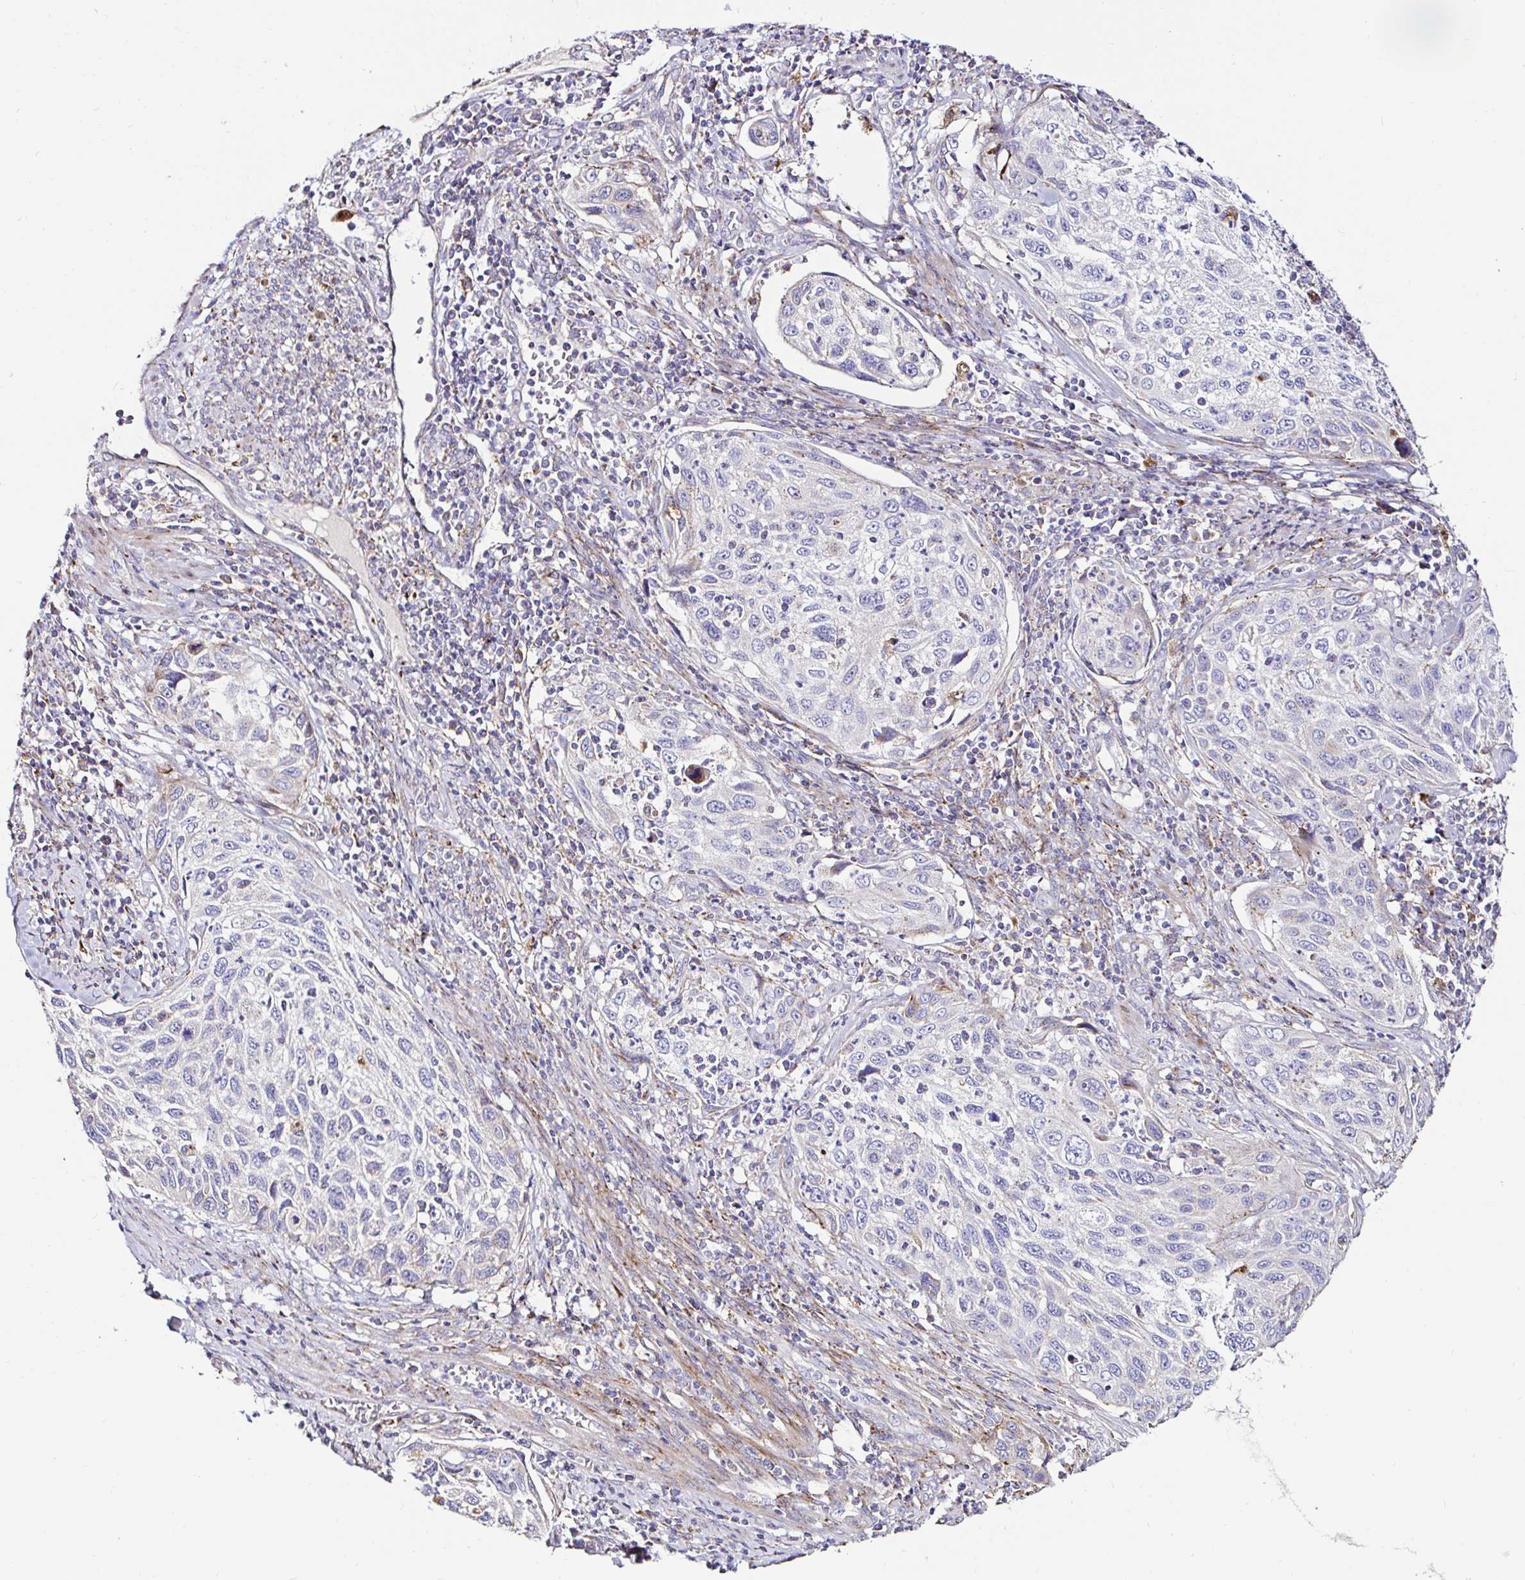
{"staining": {"intensity": "negative", "quantity": "none", "location": "none"}, "tissue": "cervical cancer", "cell_type": "Tumor cells", "image_type": "cancer", "snomed": [{"axis": "morphology", "description": "Squamous cell carcinoma, NOS"}, {"axis": "topography", "description": "Cervix"}], "caption": "Immunohistochemical staining of cervical cancer (squamous cell carcinoma) exhibits no significant staining in tumor cells. The staining is performed using DAB (3,3'-diaminobenzidine) brown chromogen with nuclei counter-stained in using hematoxylin.", "gene": "GALNS", "patient": {"sex": "female", "age": 70}}